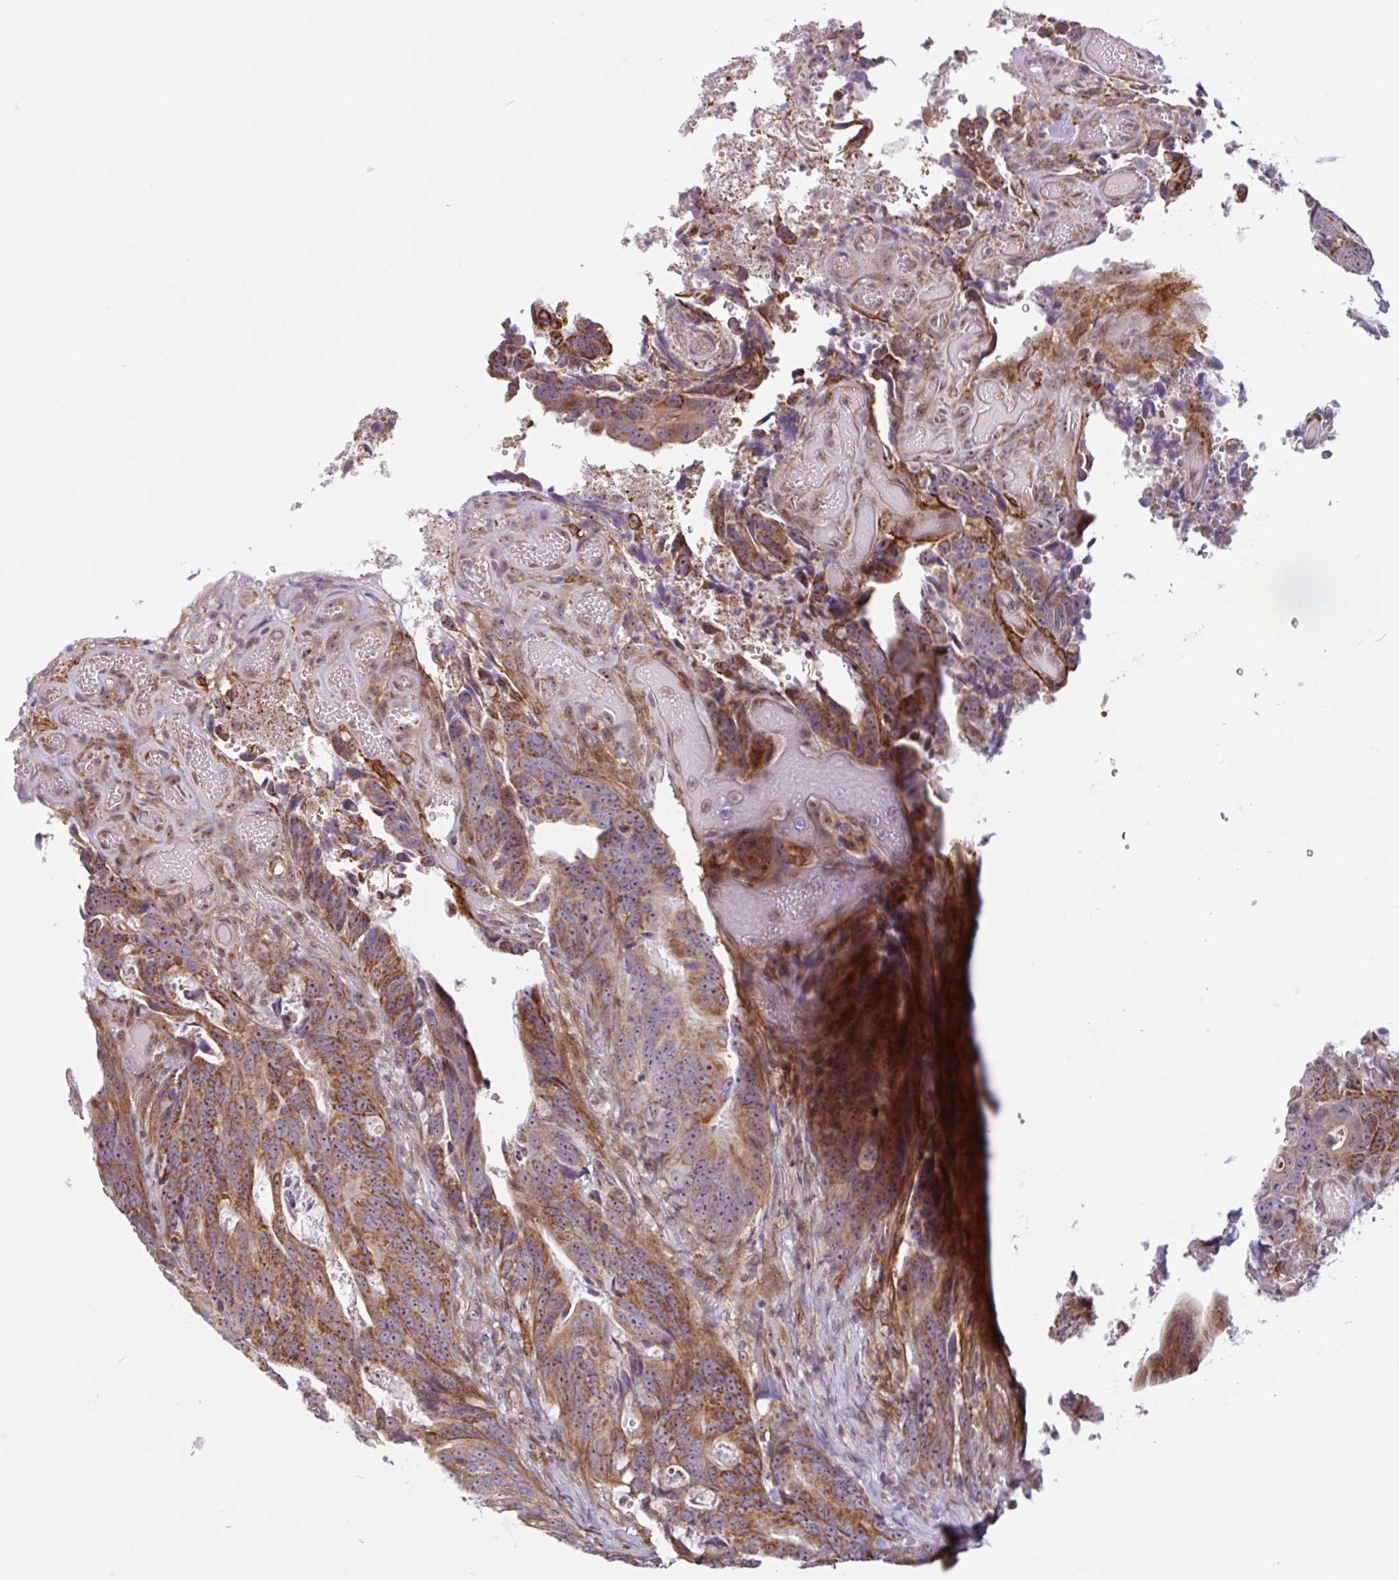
{"staining": {"intensity": "moderate", "quantity": ">75%", "location": "cytoplasmic/membranous,nuclear"}, "tissue": "colorectal cancer", "cell_type": "Tumor cells", "image_type": "cancer", "snomed": [{"axis": "morphology", "description": "Adenocarcinoma, NOS"}, {"axis": "topography", "description": "Colon"}], "caption": "Protein positivity by IHC shows moderate cytoplasmic/membranous and nuclear expression in about >75% of tumor cells in adenocarcinoma (colorectal). (Stains: DAB (3,3'-diaminobenzidine) in brown, nuclei in blue, Microscopy: brightfield microscopy at high magnification).", "gene": "TMEM119", "patient": {"sex": "female", "age": 82}}